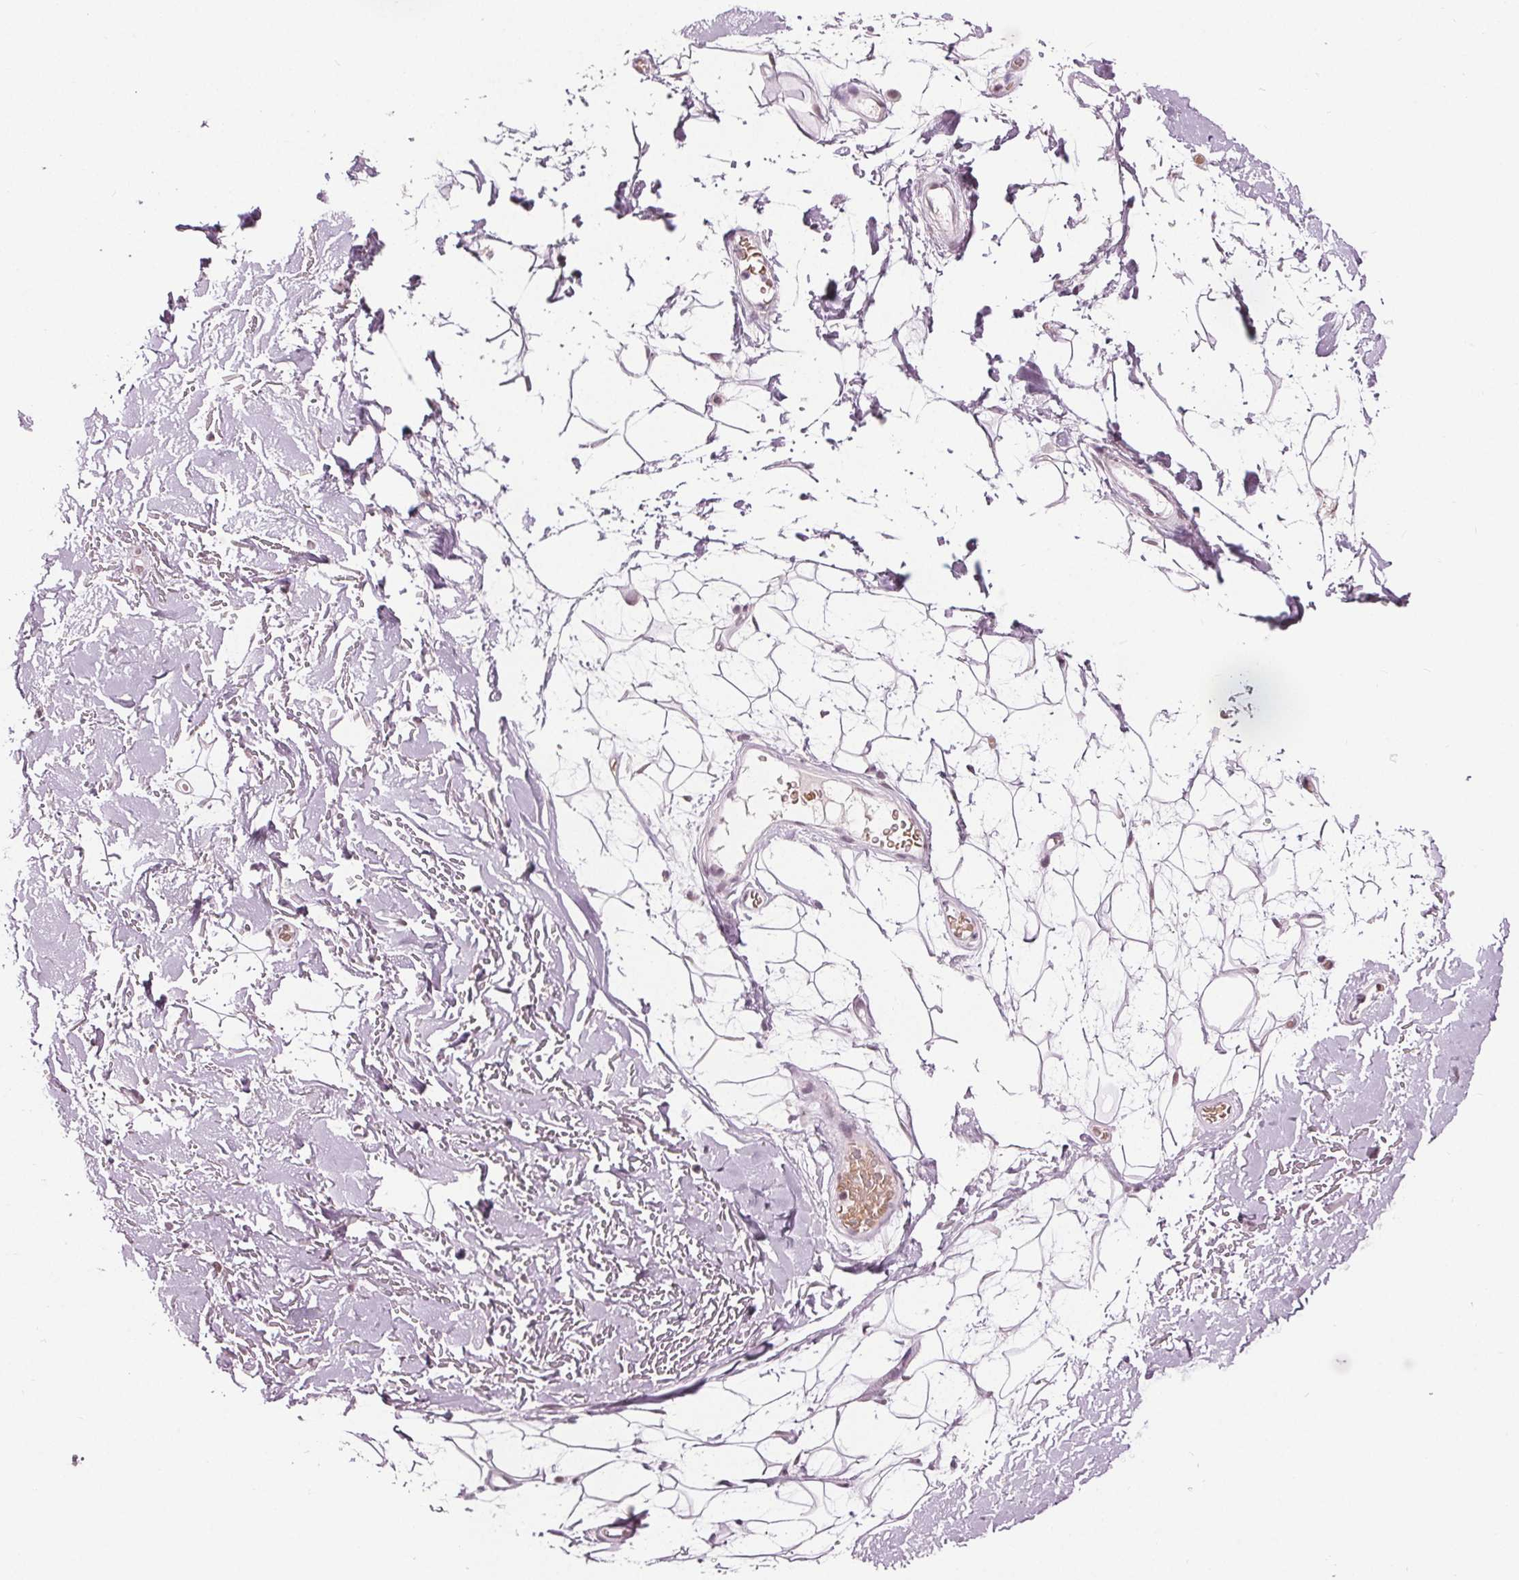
{"staining": {"intensity": "negative", "quantity": "none", "location": "none"}, "tissue": "adipose tissue", "cell_type": "Adipocytes", "image_type": "normal", "snomed": [{"axis": "morphology", "description": "Normal tissue, NOS"}, {"axis": "topography", "description": "Anal"}, {"axis": "topography", "description": "Peripheral nerve tissue"}], "caption": "IHC of normal human adipose tissue displays no expression in adipocytes.", "gene": "IWS1", "patient": {"sex": "male", "age": 78}}